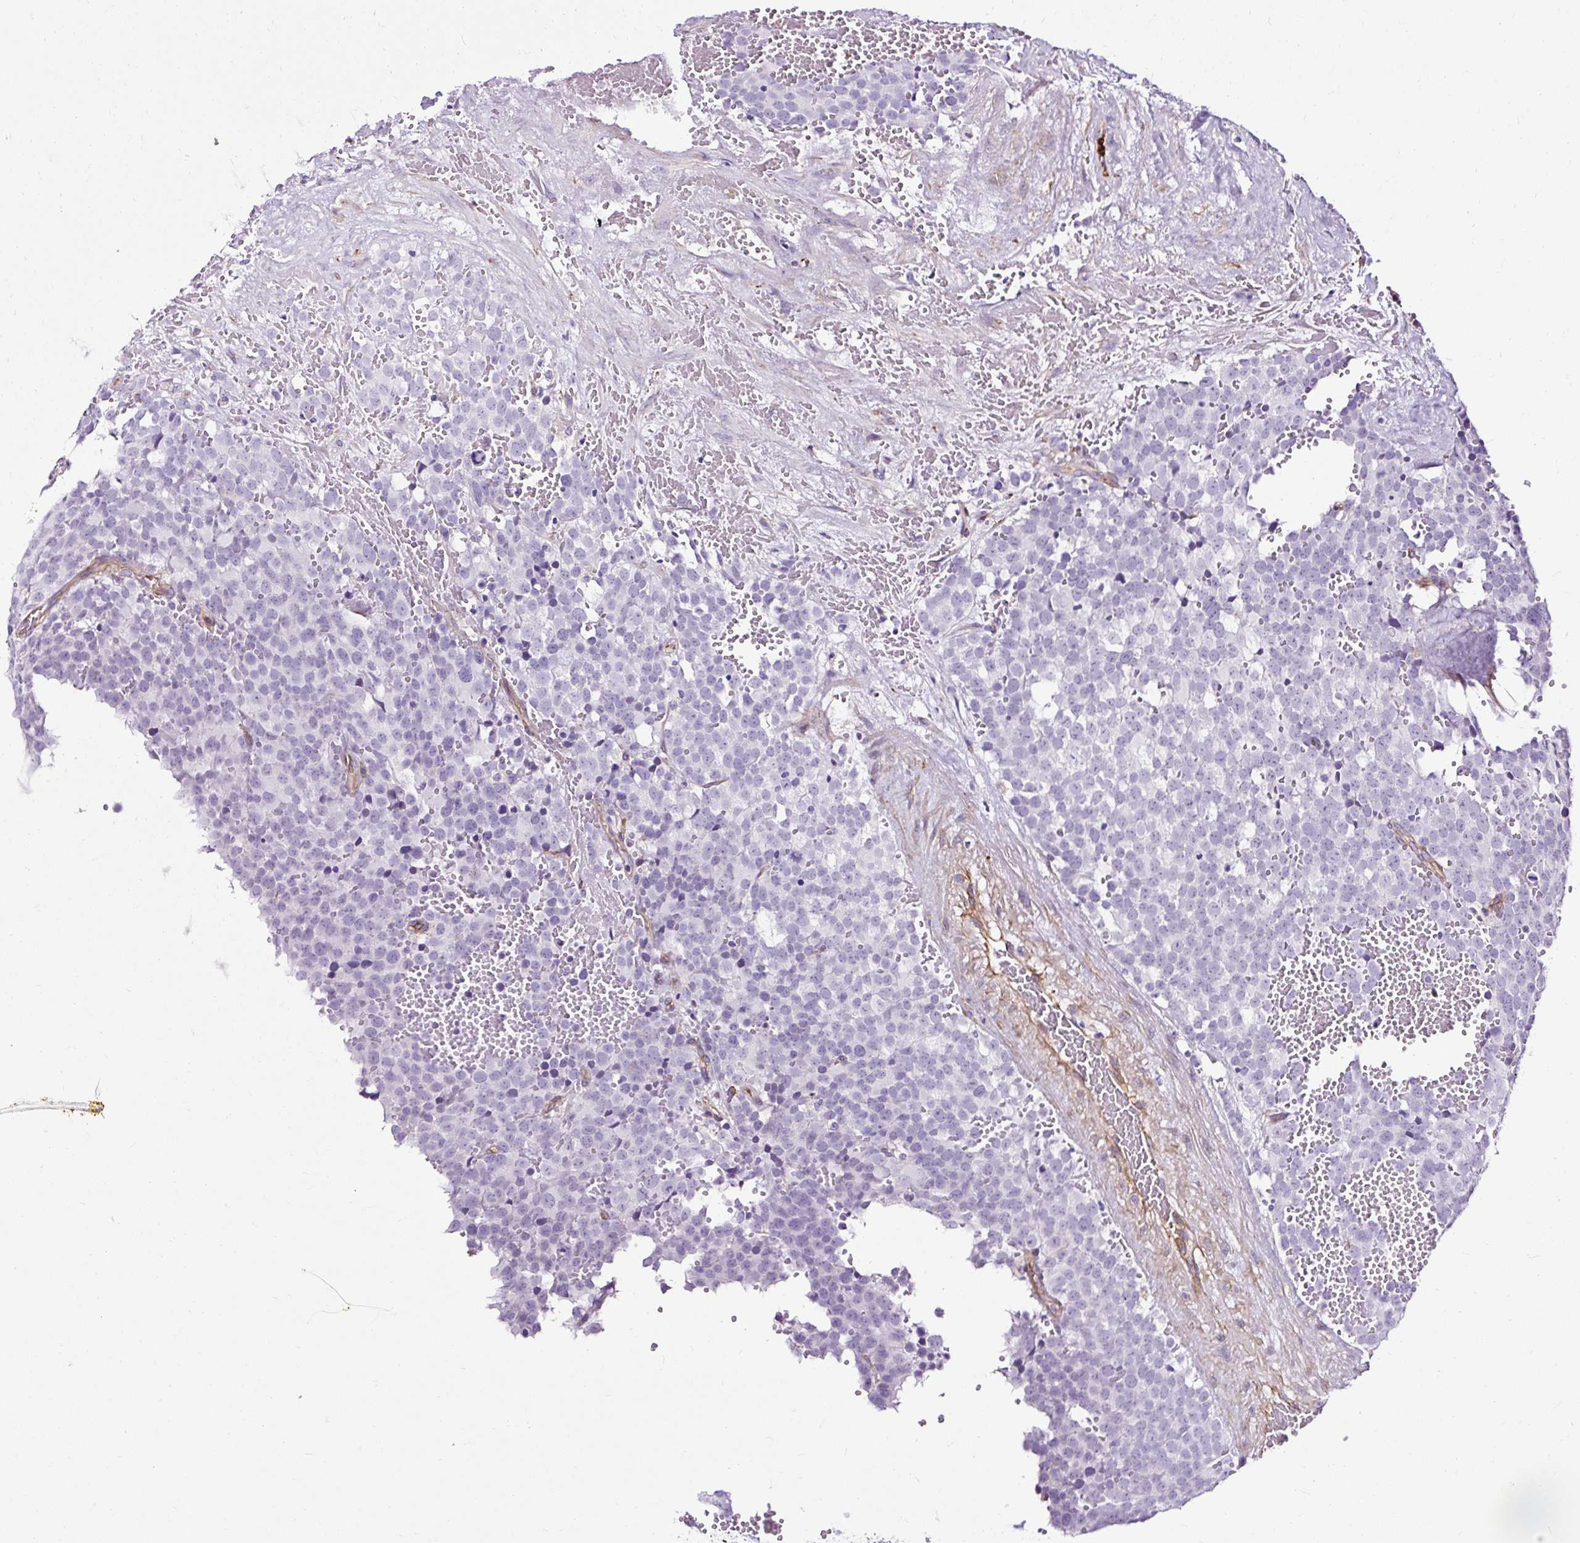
{"staining": {"intensity": "negative", "quantity": "none", "location": "none"}, "tissue": "testis cancer", "cell_type": "Tumor cells", "image_type": "cancer", "snomed": [{"axis": "morphology", "description": "Seminoma, NOS"}, {"axis": "topography", "description": "Testis"}], "caption": "Immunohistochemistry (IHC) of human seminoma (testis) reveals no expression in tumor cells. (DAB IHC, high magnification).", "gene": "SLC7A8", "patient": {"sex": "male", "age": 71}}